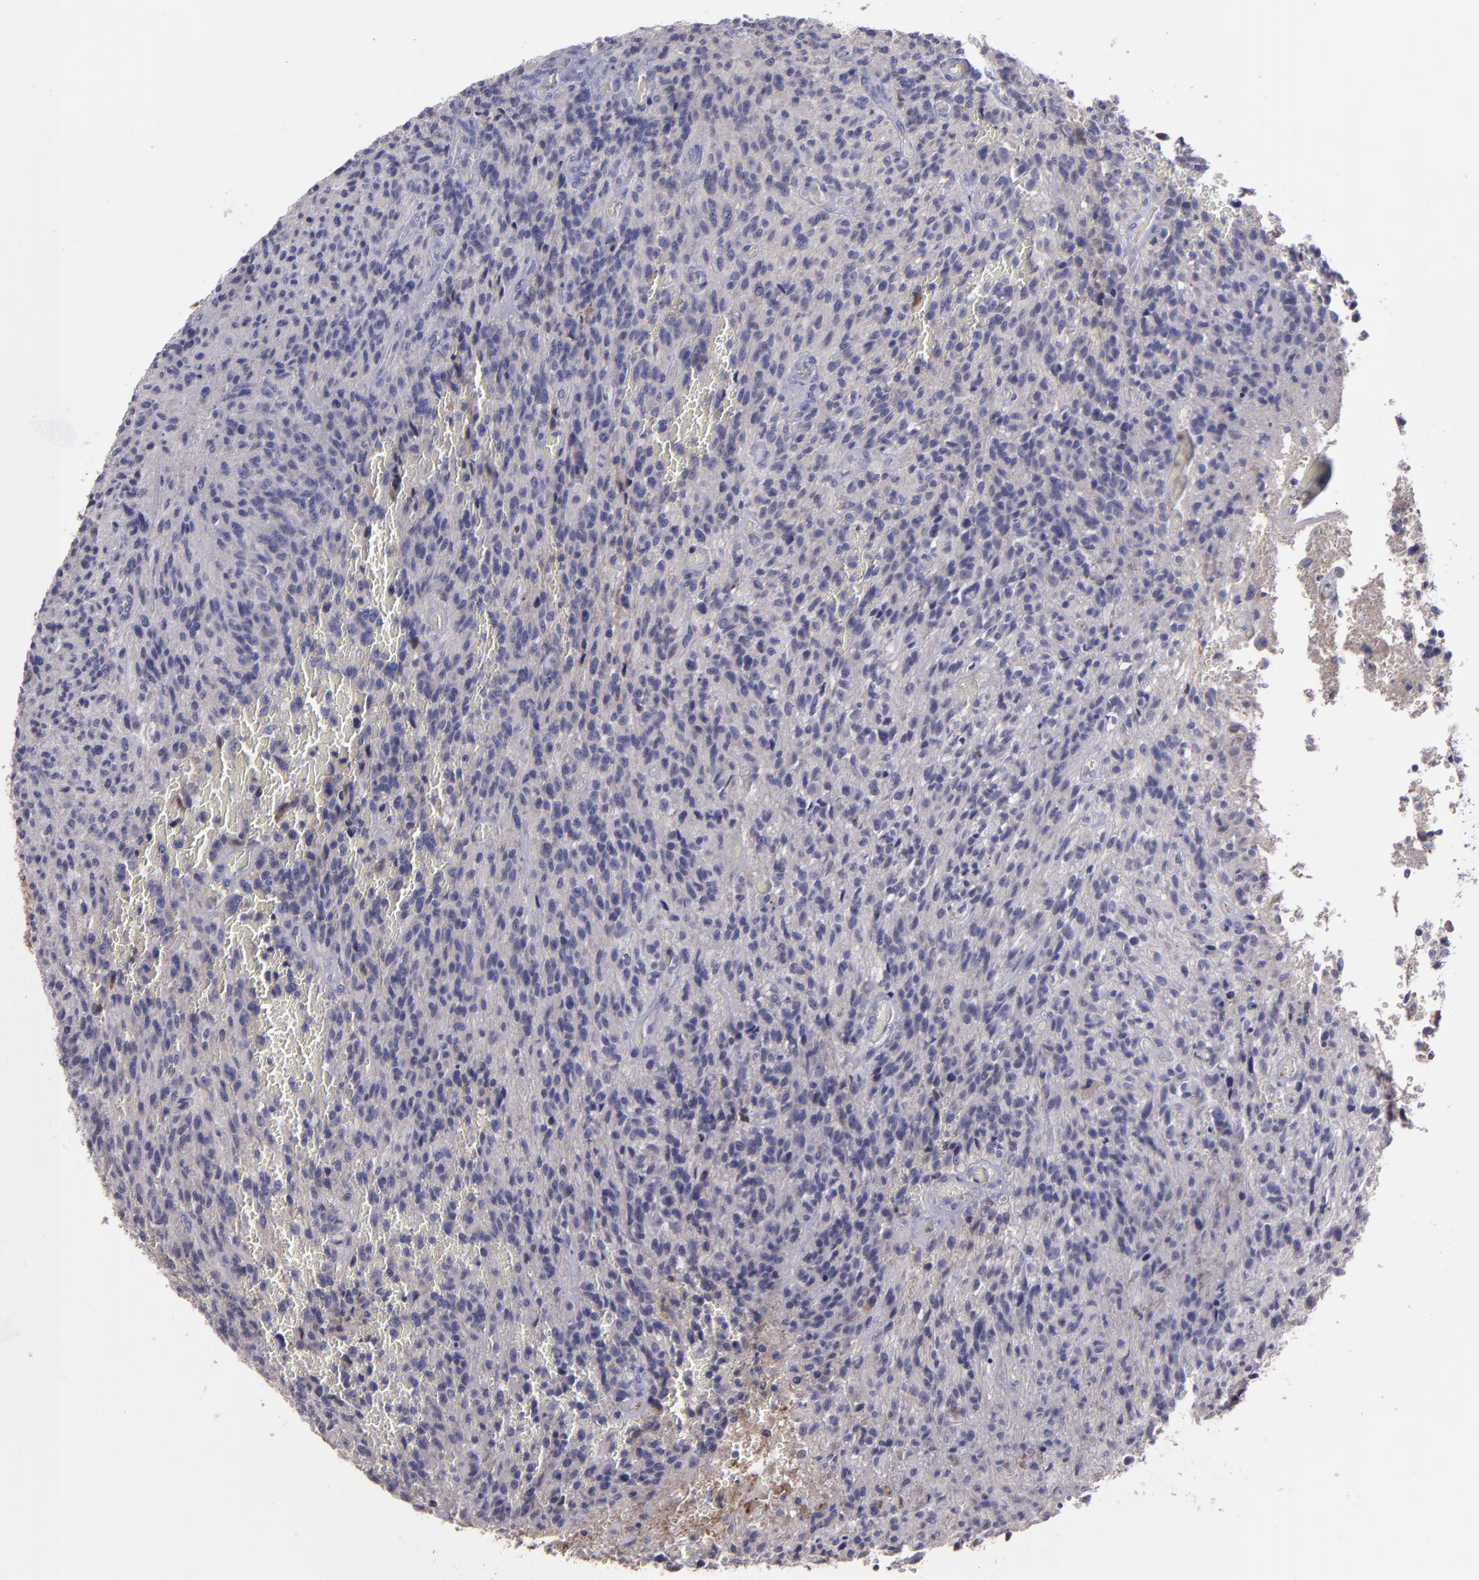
{"staining": {"intensity": "negative", "quantity": "none", "location": "none"}, "tissue": "glioma", "cell_type": "Tumor cells", "image_type": "cancer", "snomed": [{"axis": "morphology", "description": "Normal tissue, NOS"}, {"axis": "morphology", "description": "Glioma, malignant, High grade"}, {"axis": "topography", "description": "Cerebral cortex"}], "caption": "Tumor cells show no significant protein staining in malignant high-grade glioma.", "gene": "MASP1", "patient": {"sex": "male", "age": 56}}